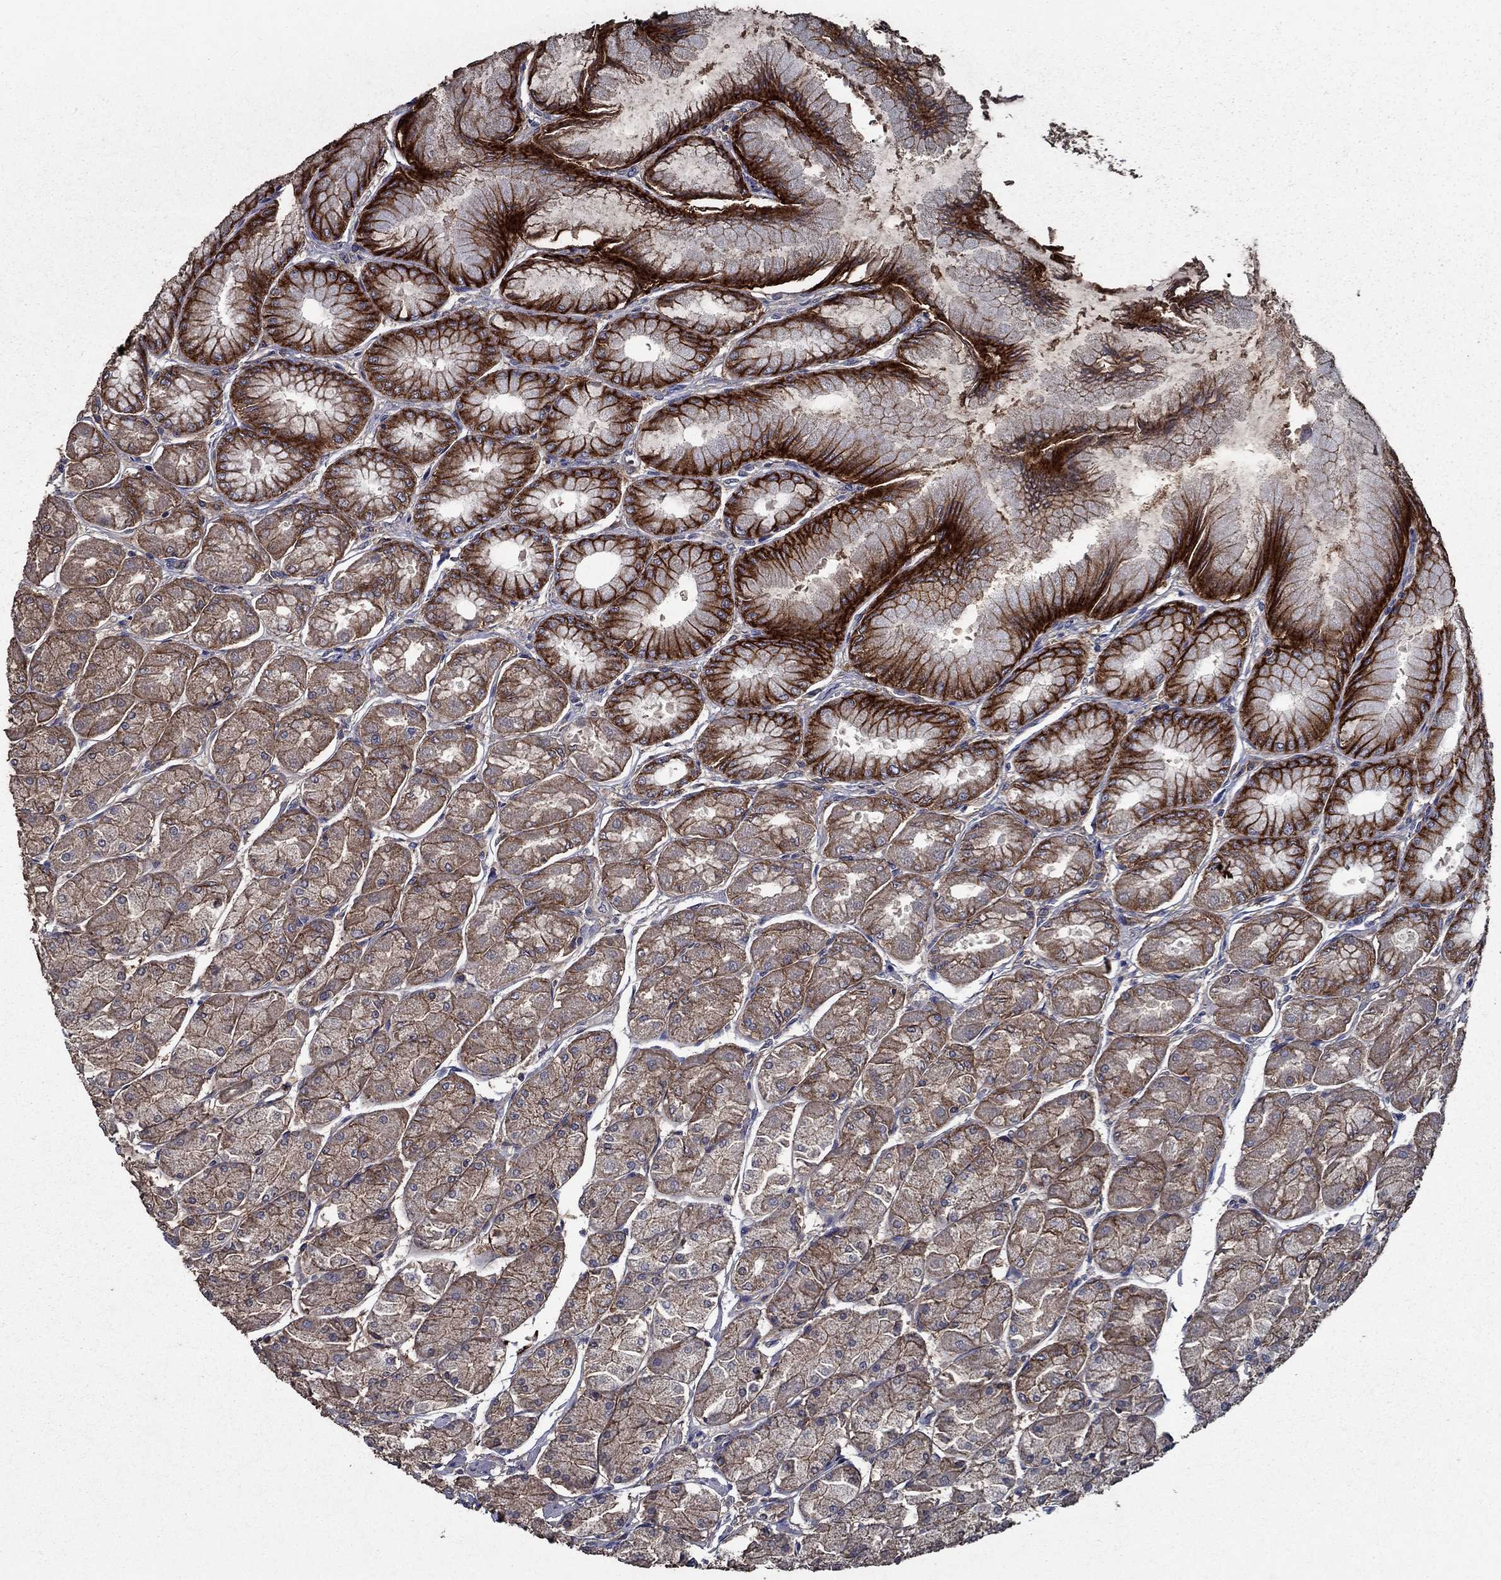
{"staining": {"intensity": "strong", "quantity": "25%-75%", "location": "cytoplasmic/membranous"}, "tissue": "stomach", "cell_type": "Glandular cells", "image_type": "normal", "snomed": [{"axis": "morphology", "description": "Normal tissue, NOS"}, {"axis": "topography", "description": "Stomach, upper"}], "caption": "Brown immunohistochemical staining in unremarkable human stomach reveals strong cytoplasmic/membranous positivity in approximately 25%-75% of glandular cells. The protein is shown in brown color, while the nuclei are stained blue.", "gene": "SLC44A1", "patient": {"sex": "male", "age": 60}}